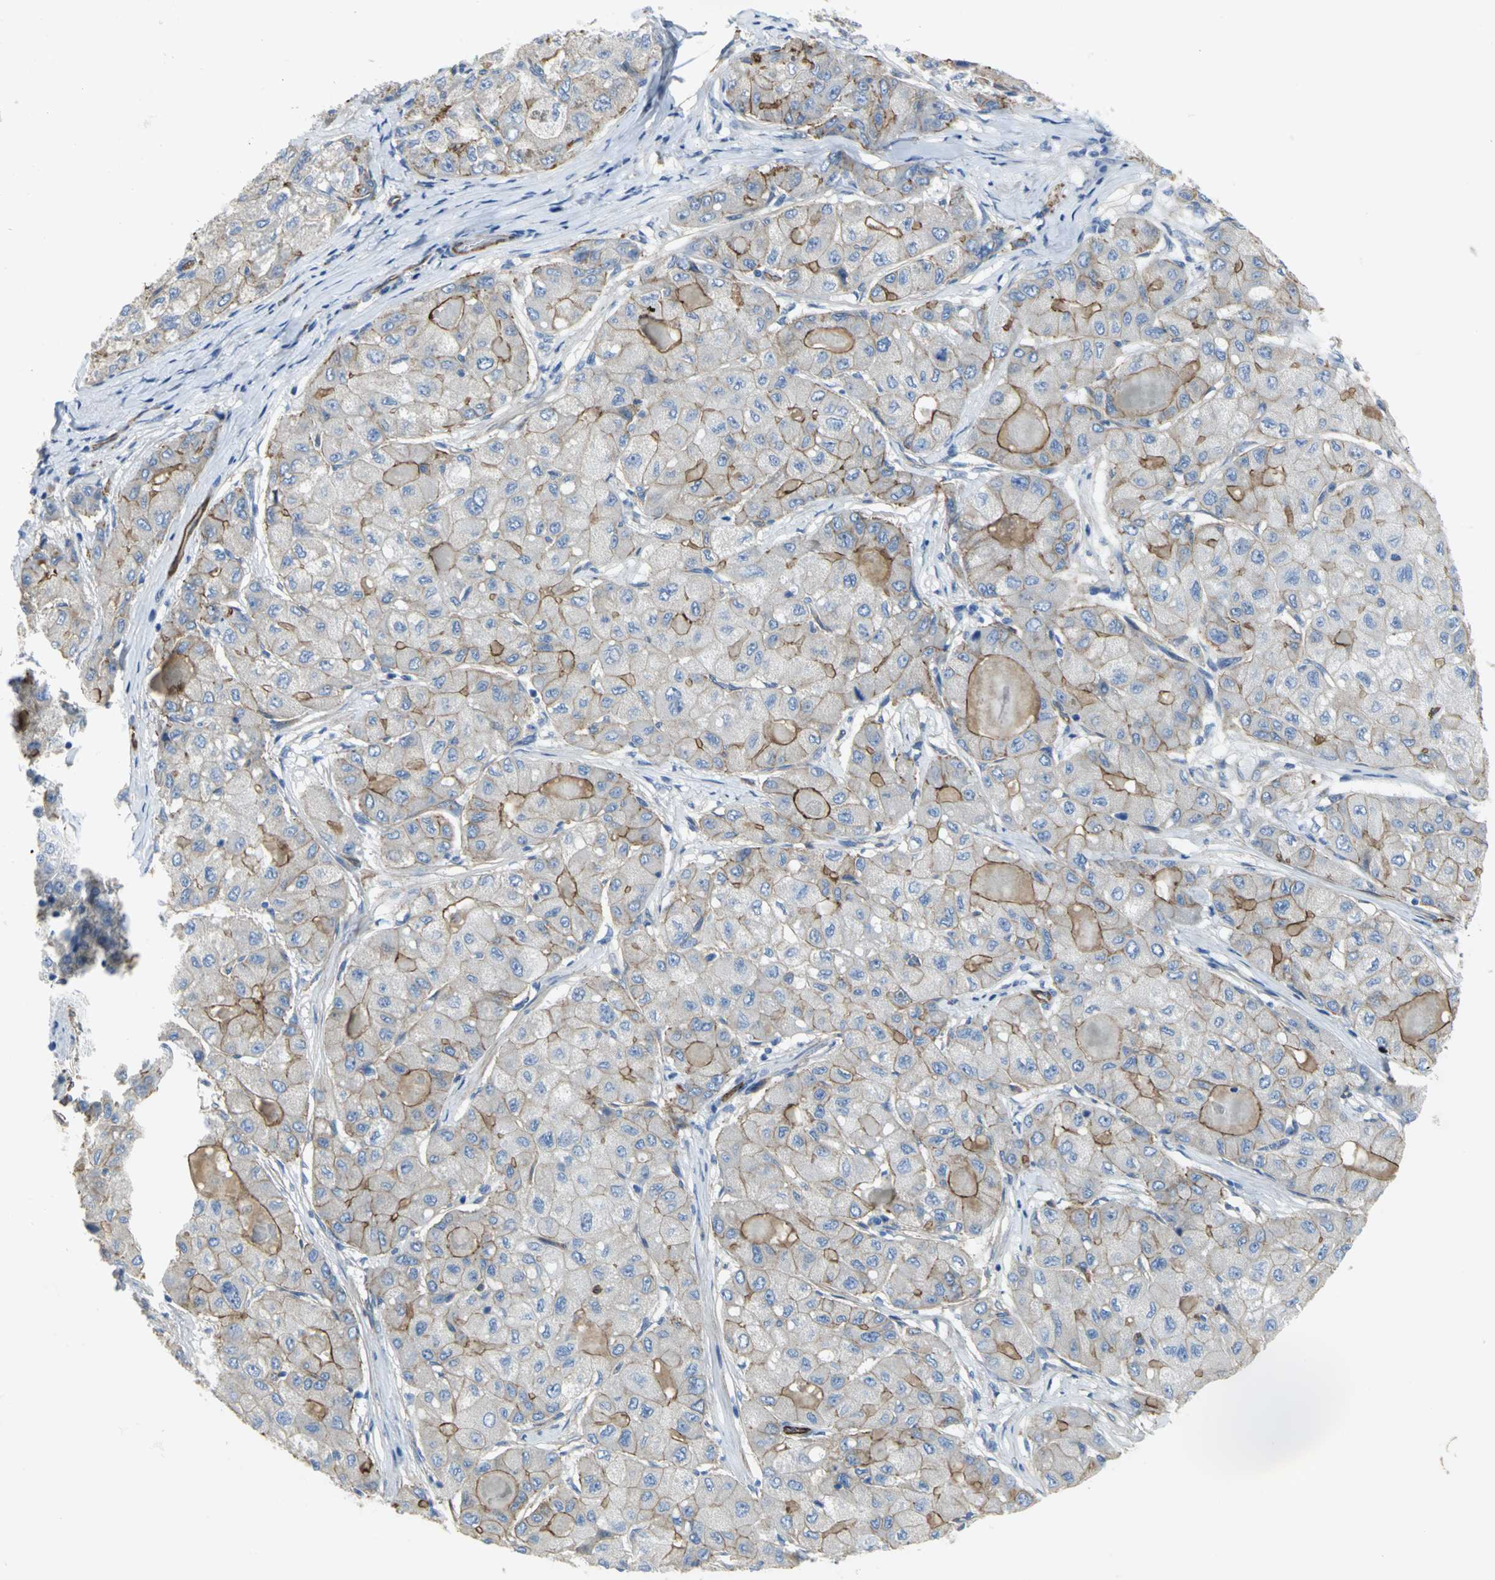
{"staining": {"intensity": "moderate", "quantity": "25%-75%", "location": "cytoplasmic/membranous"}, "tissue": "liver cancer", "cell_type": "Tumor cells", "image_type": "cancer", "snomed": [{"axis": "morphology", "description": "Carcinoma, Hepatocellular, NOS"}, {"axis": "topography", "description": "Liver"}], "caption": "Immunohistochemical staining of human liver cancer exhibits moderate cytoplasmic/membranous protein staining in approximately 25%-75% of tumor cells.", "gene": "FLNB", "patient": {"sex": "male", "age": 80}}